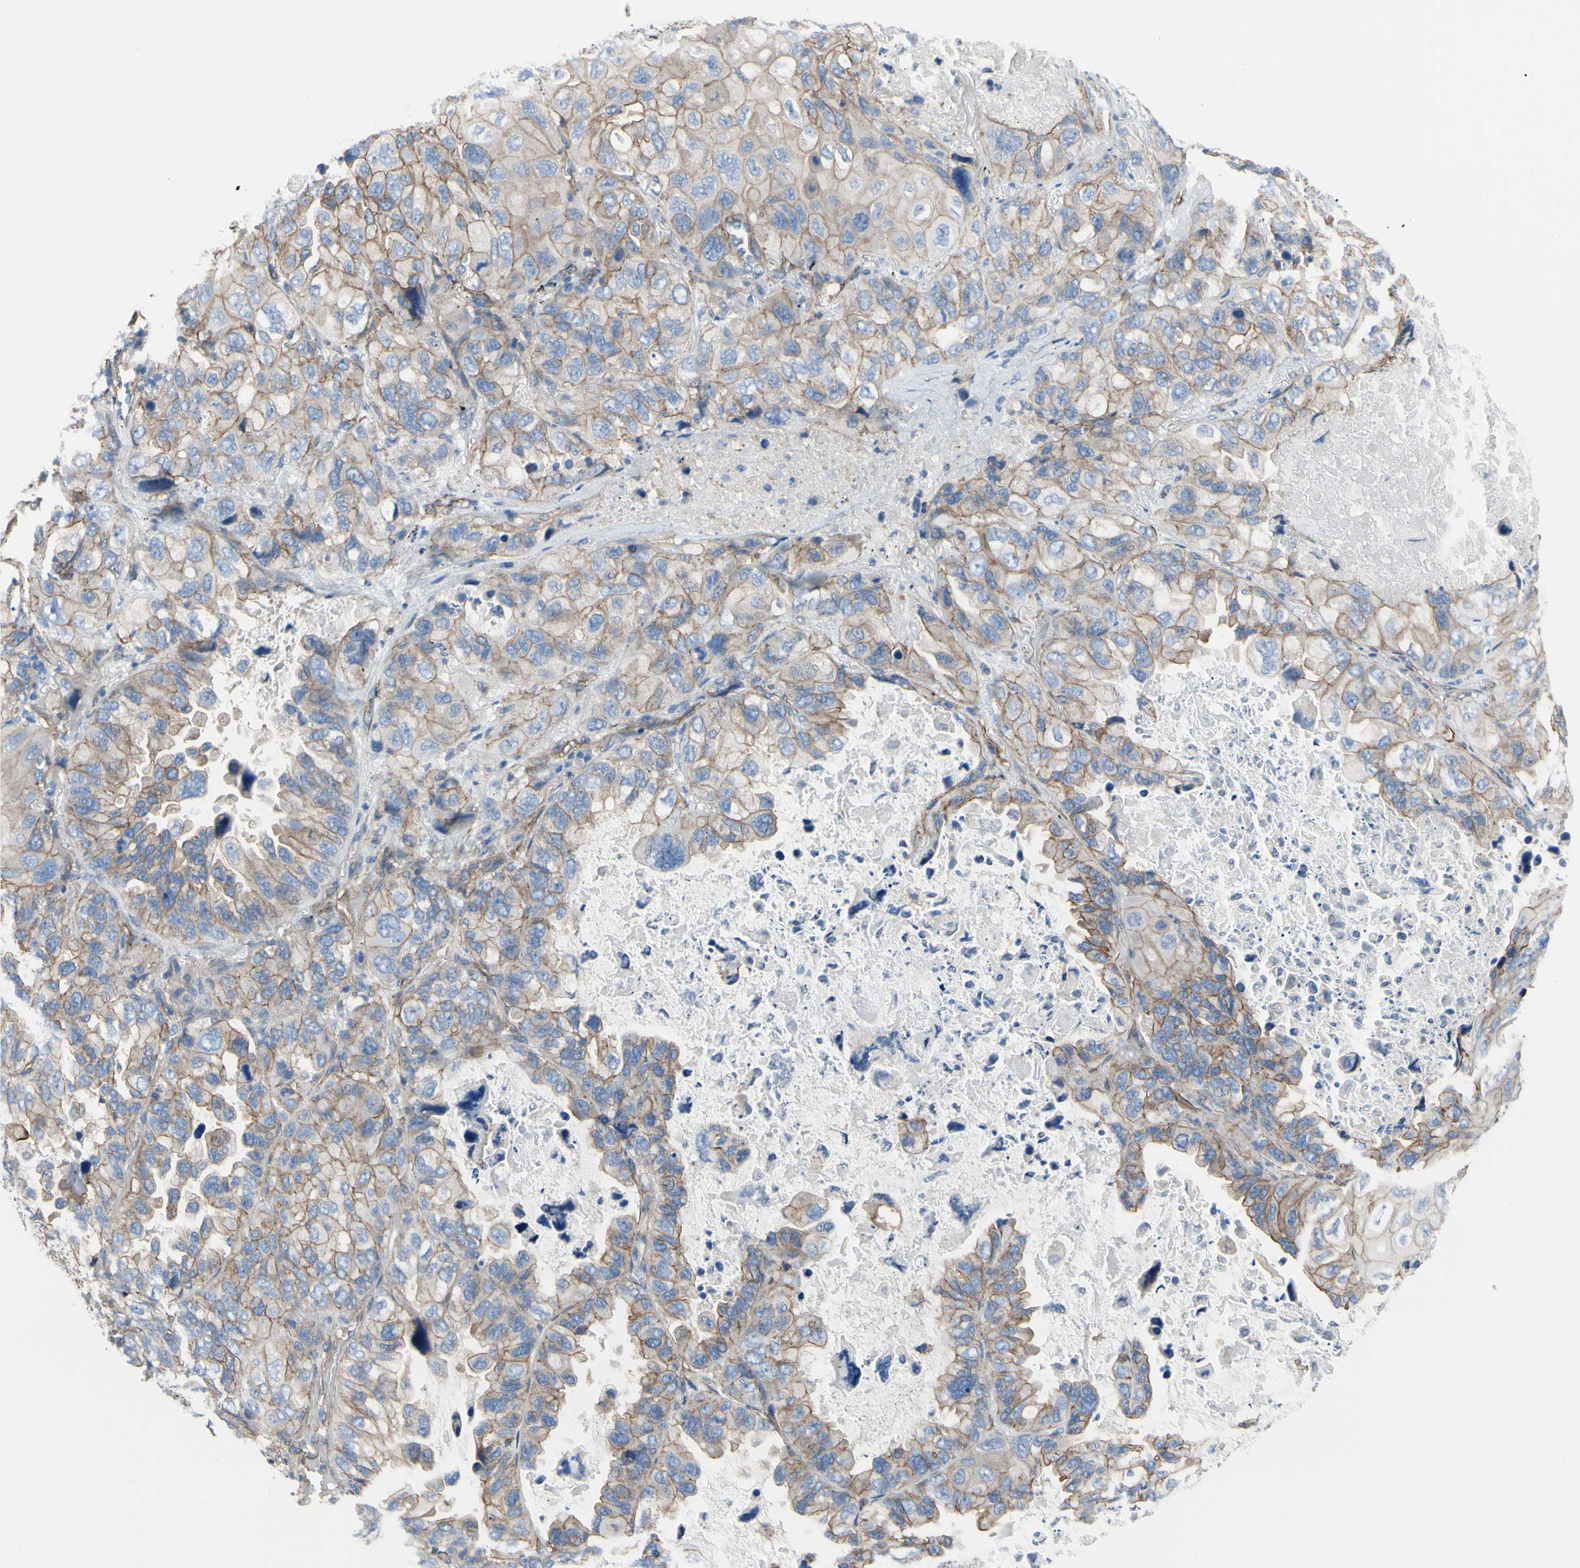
{"staining": {"intensity": "moderate", "quantity": ">75%", "location": "cytoplasmic/membranous"}, "tissue": "lung cancer", "cell_type": "Tumor cells", "image_type": "cancer", "snomed": [{"axis": "morphology", "description": "Squamous cell carcinoma, NOS"}, {"axis": "topography", "description": "Lung"}], "caption": "A high-resolution histopathology image shows IHC staining of lung cancer (squamous cell carcinoma), which demonstrates moderate cytoplasmic/membranous expression in approximately >75% of tumor cells.", "gene": "TPBG", "patient": {"sex": "female", "age": 73}}